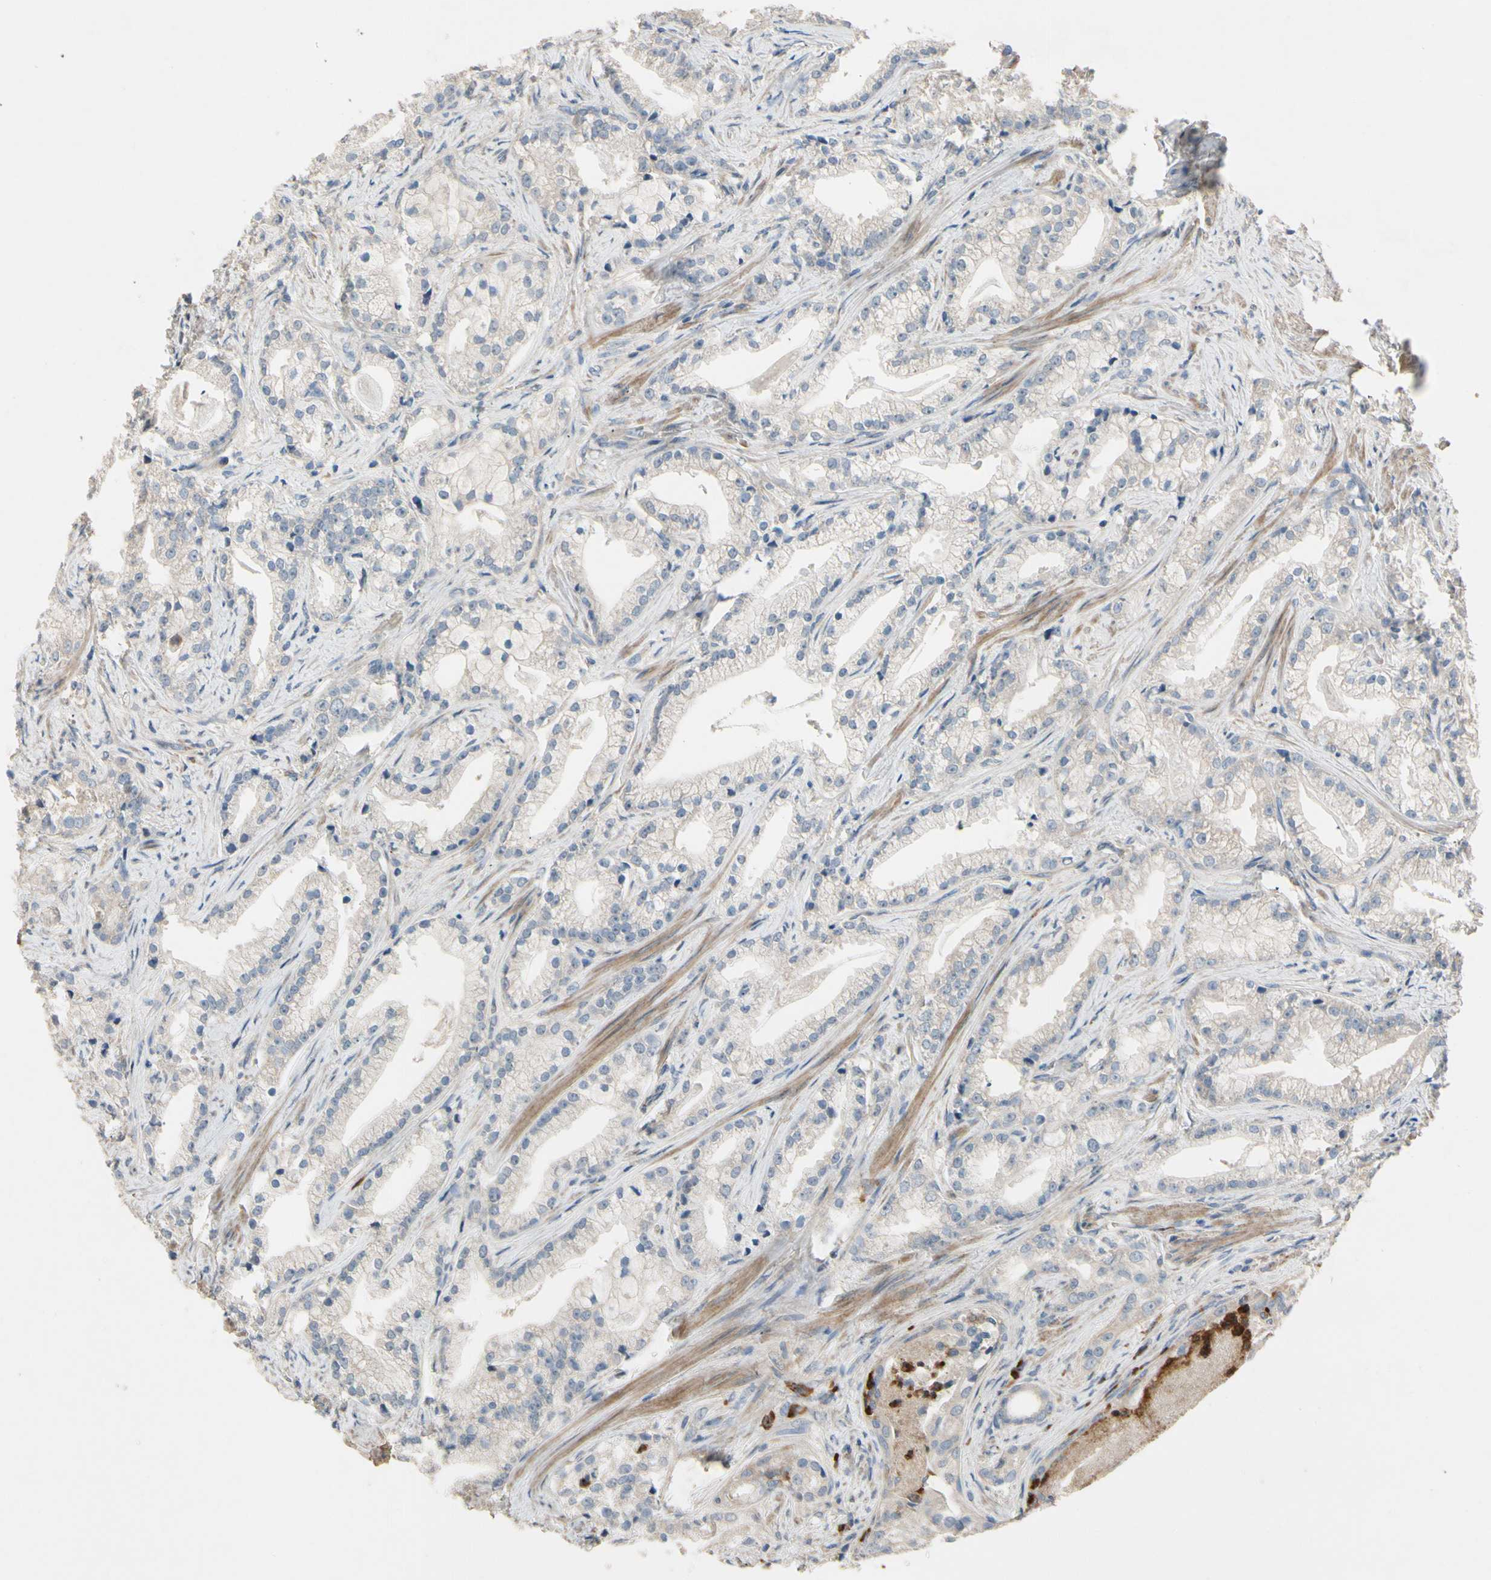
{"staining": {"intensity": "negative", "quantity": "none", "location": "none"}, "tissue": "prostate cancer", "cell_type": "Tumor cells", "image_type": "cancer", "snomed": [{"axis": "morphology", "description": "Adenocarcinoma, Low grade"}, {"axis": "topography", "description": "Prostate"}], "caption": "This is an IHC micrograph of prostate adenocarcinoma (low-grade). There is no positivity in tumor cells.", "gene": "SIGLEC5", "patient": {"sex": "male", "age": 59}}